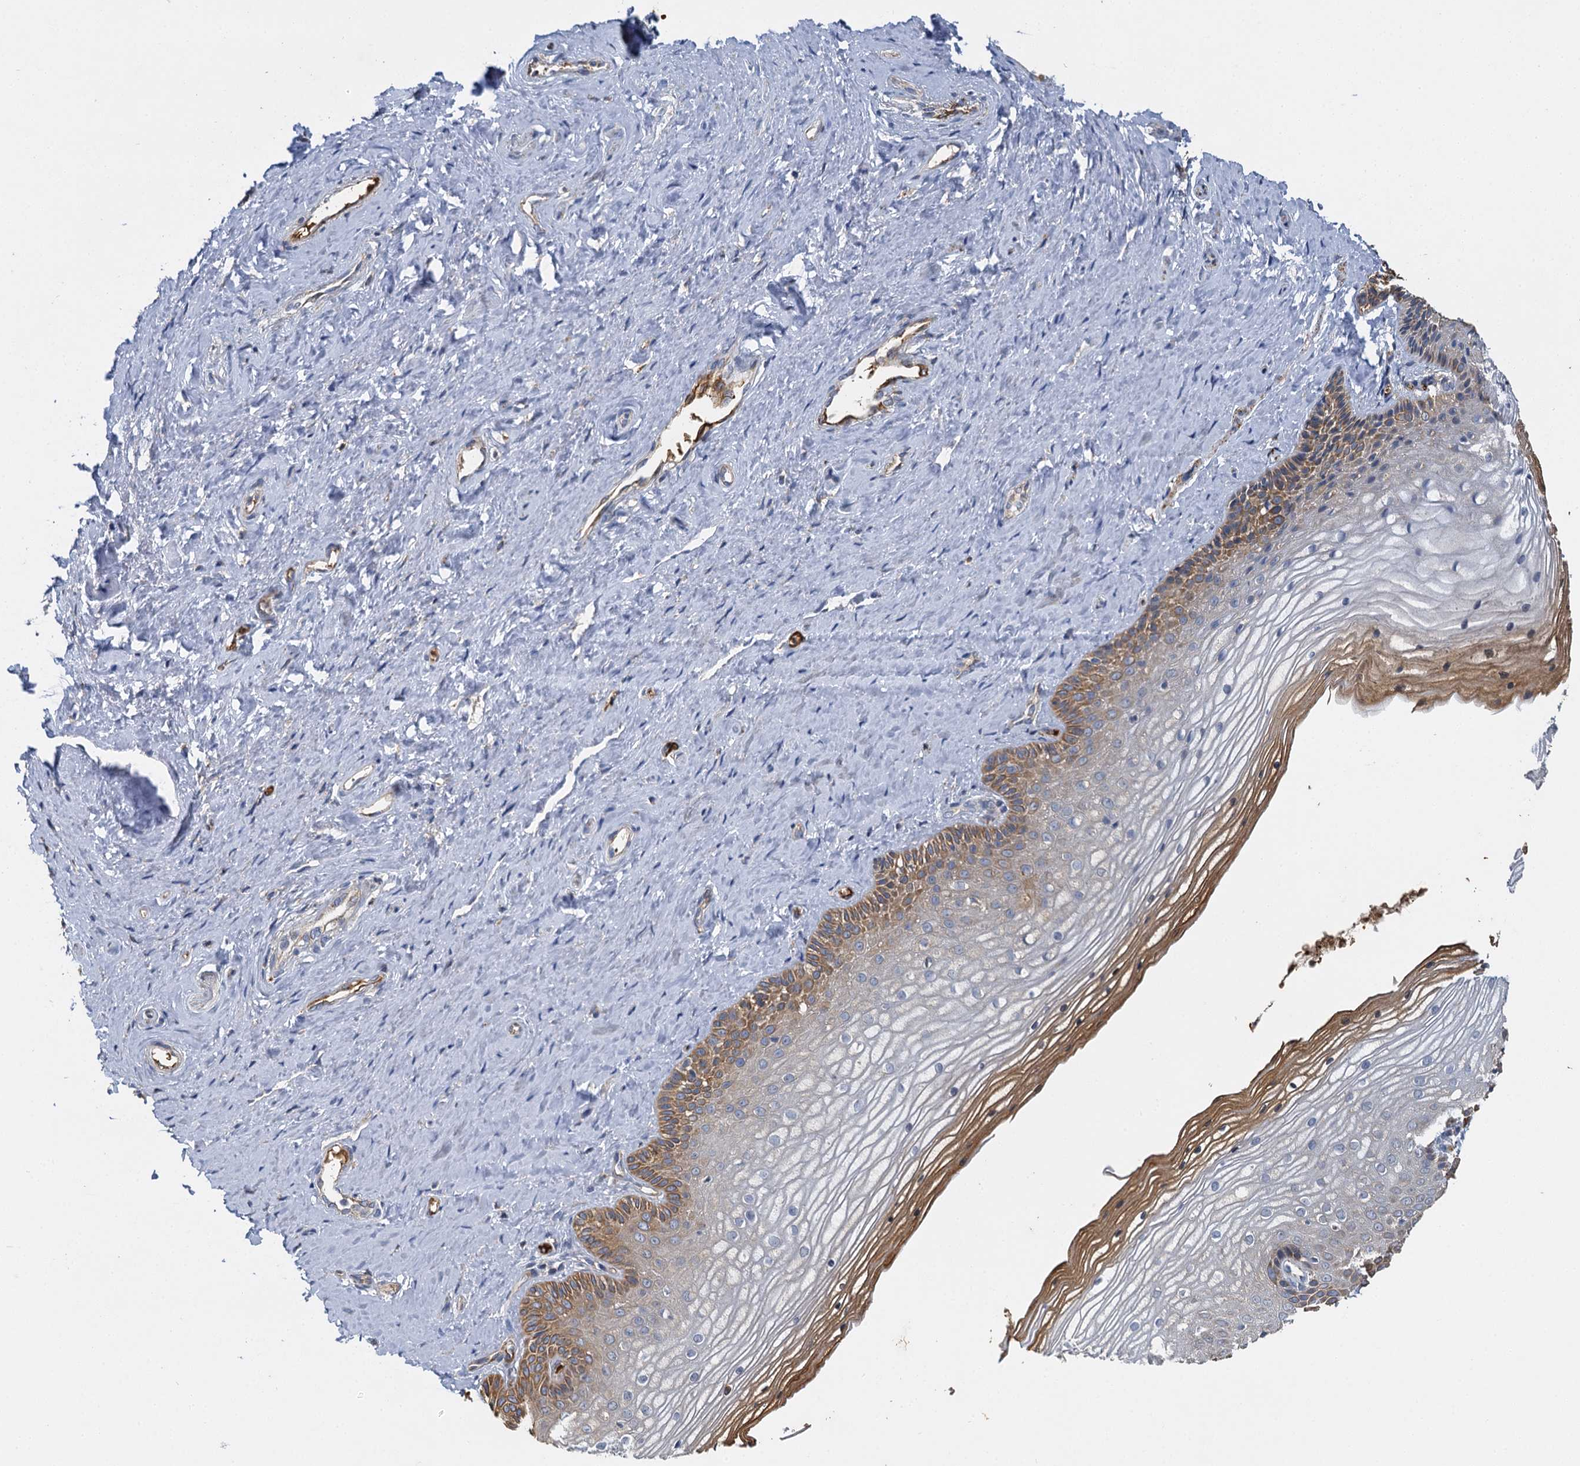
{"staining": {"intensity": "moderate", "quantity": "<25%", "location": "cytoplasmic/membranous"}, "tissue": "vagina", "cell_type": "Squamous epithelial cells", "image_type": "normal", "snomed": [{"axis": "morphology", "description": "Normal tissue, NOS"}, {"axis": "topography", "description": "Vagina"}, {"axis": "topography", "description": "Cervix"}], "caption": "Unremarkable vagina shows moderate cytoplasmic/membranous positivity in about <25% of squamous epithelial cells.", "gene": "BCS1L", "patient": {"sex": "female", "age": 40}}